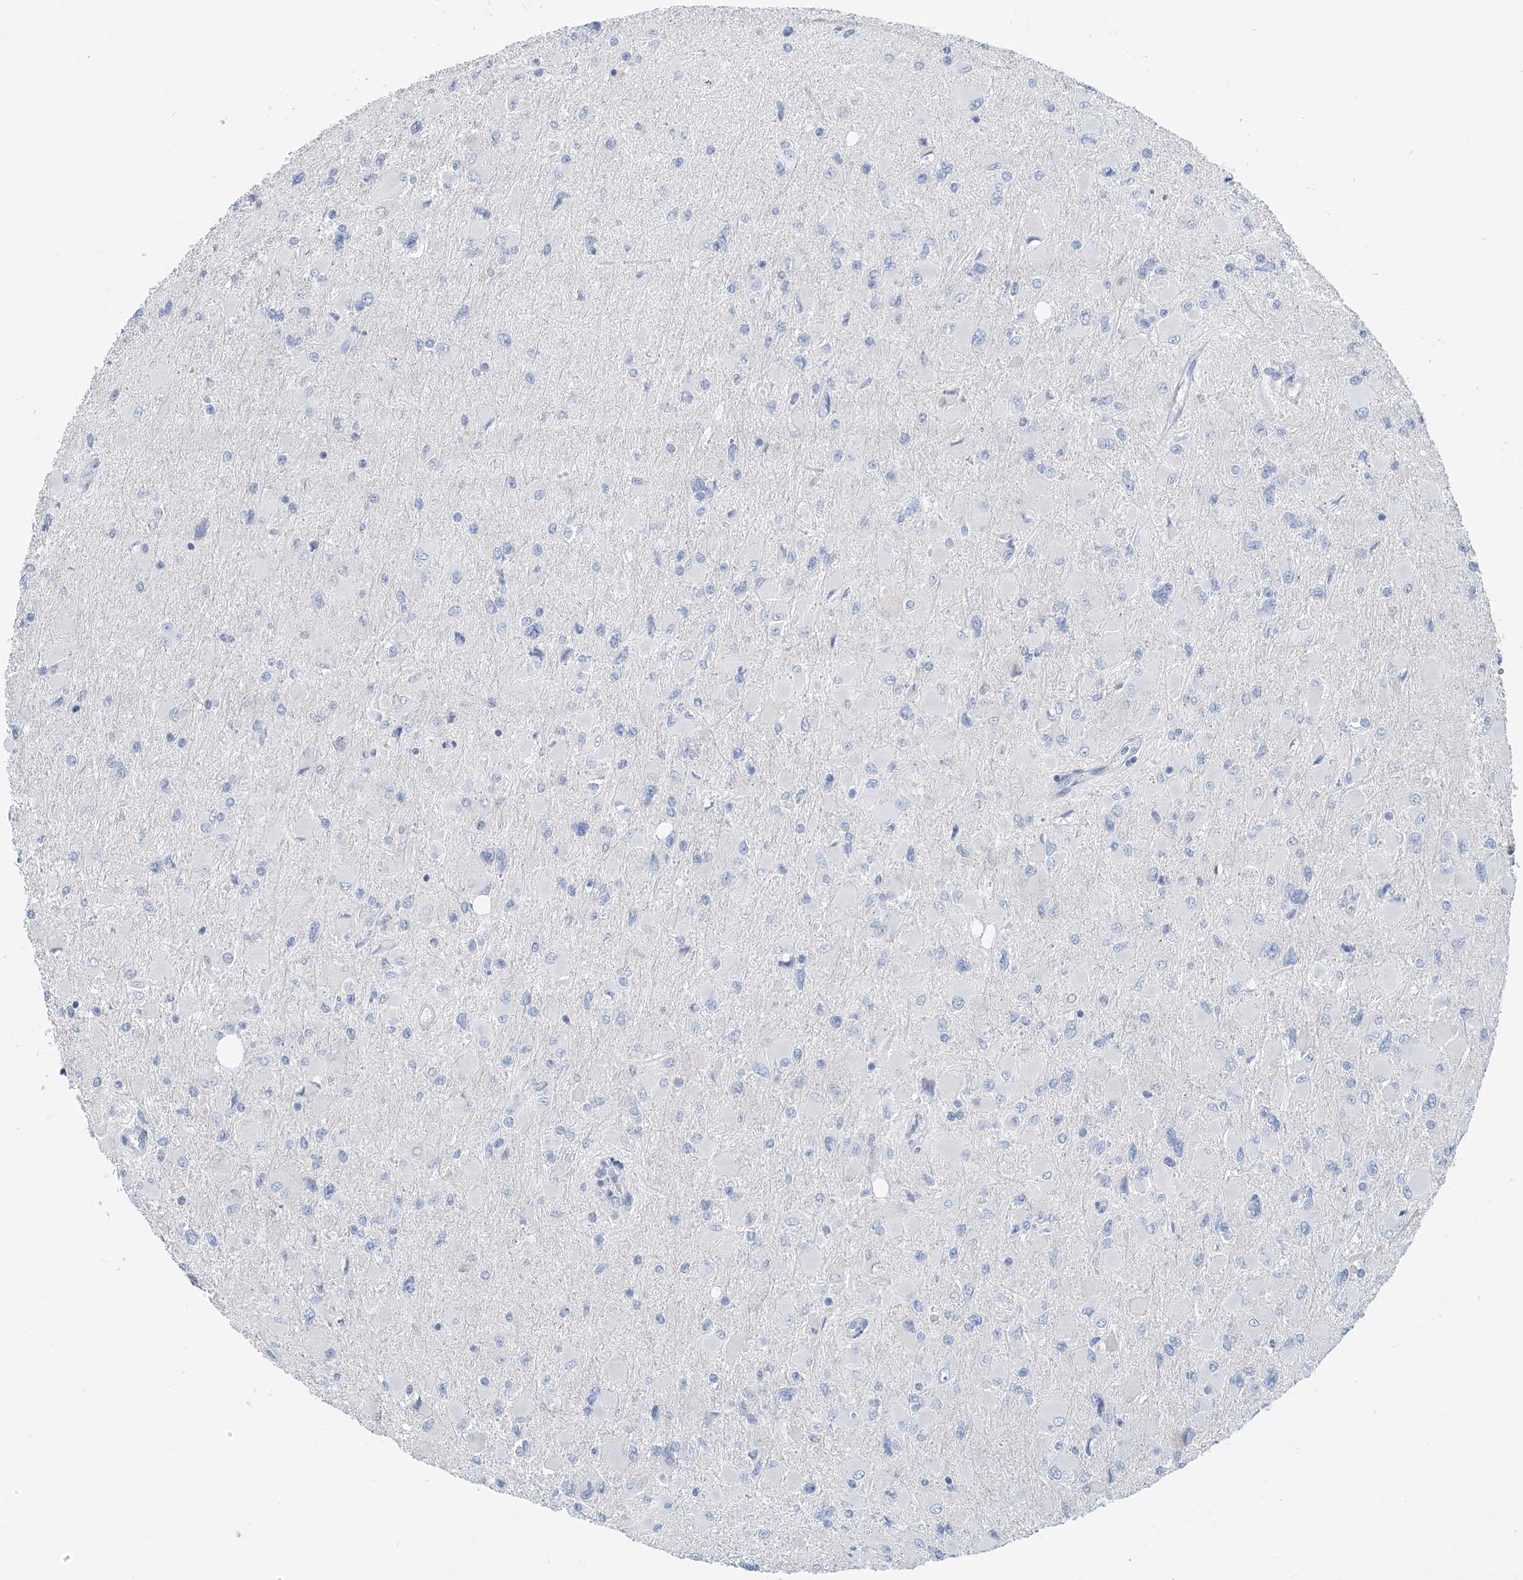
{"staining": {"intensity": "negative", "quantity": "none", "location": "none"}, "tissue": "glioma", "cell_type": "Tumor cells", "image_type": "cancer", "snomed": [{"axis": "morphology", "description": "Glioma, malignant, High grade"}, {"axis": "topography", "description": "Cerebral cortex"}], "caption": "Tumor cells are negative for brown protein staining in glioma. (DAB (3,3'-diaminobenzidine) immunohistochemistry (IHC) visualized using brightfield microscopy, high magnification).", "gene": "CTRL", "patient": {"sex": "female", "age": 36}}